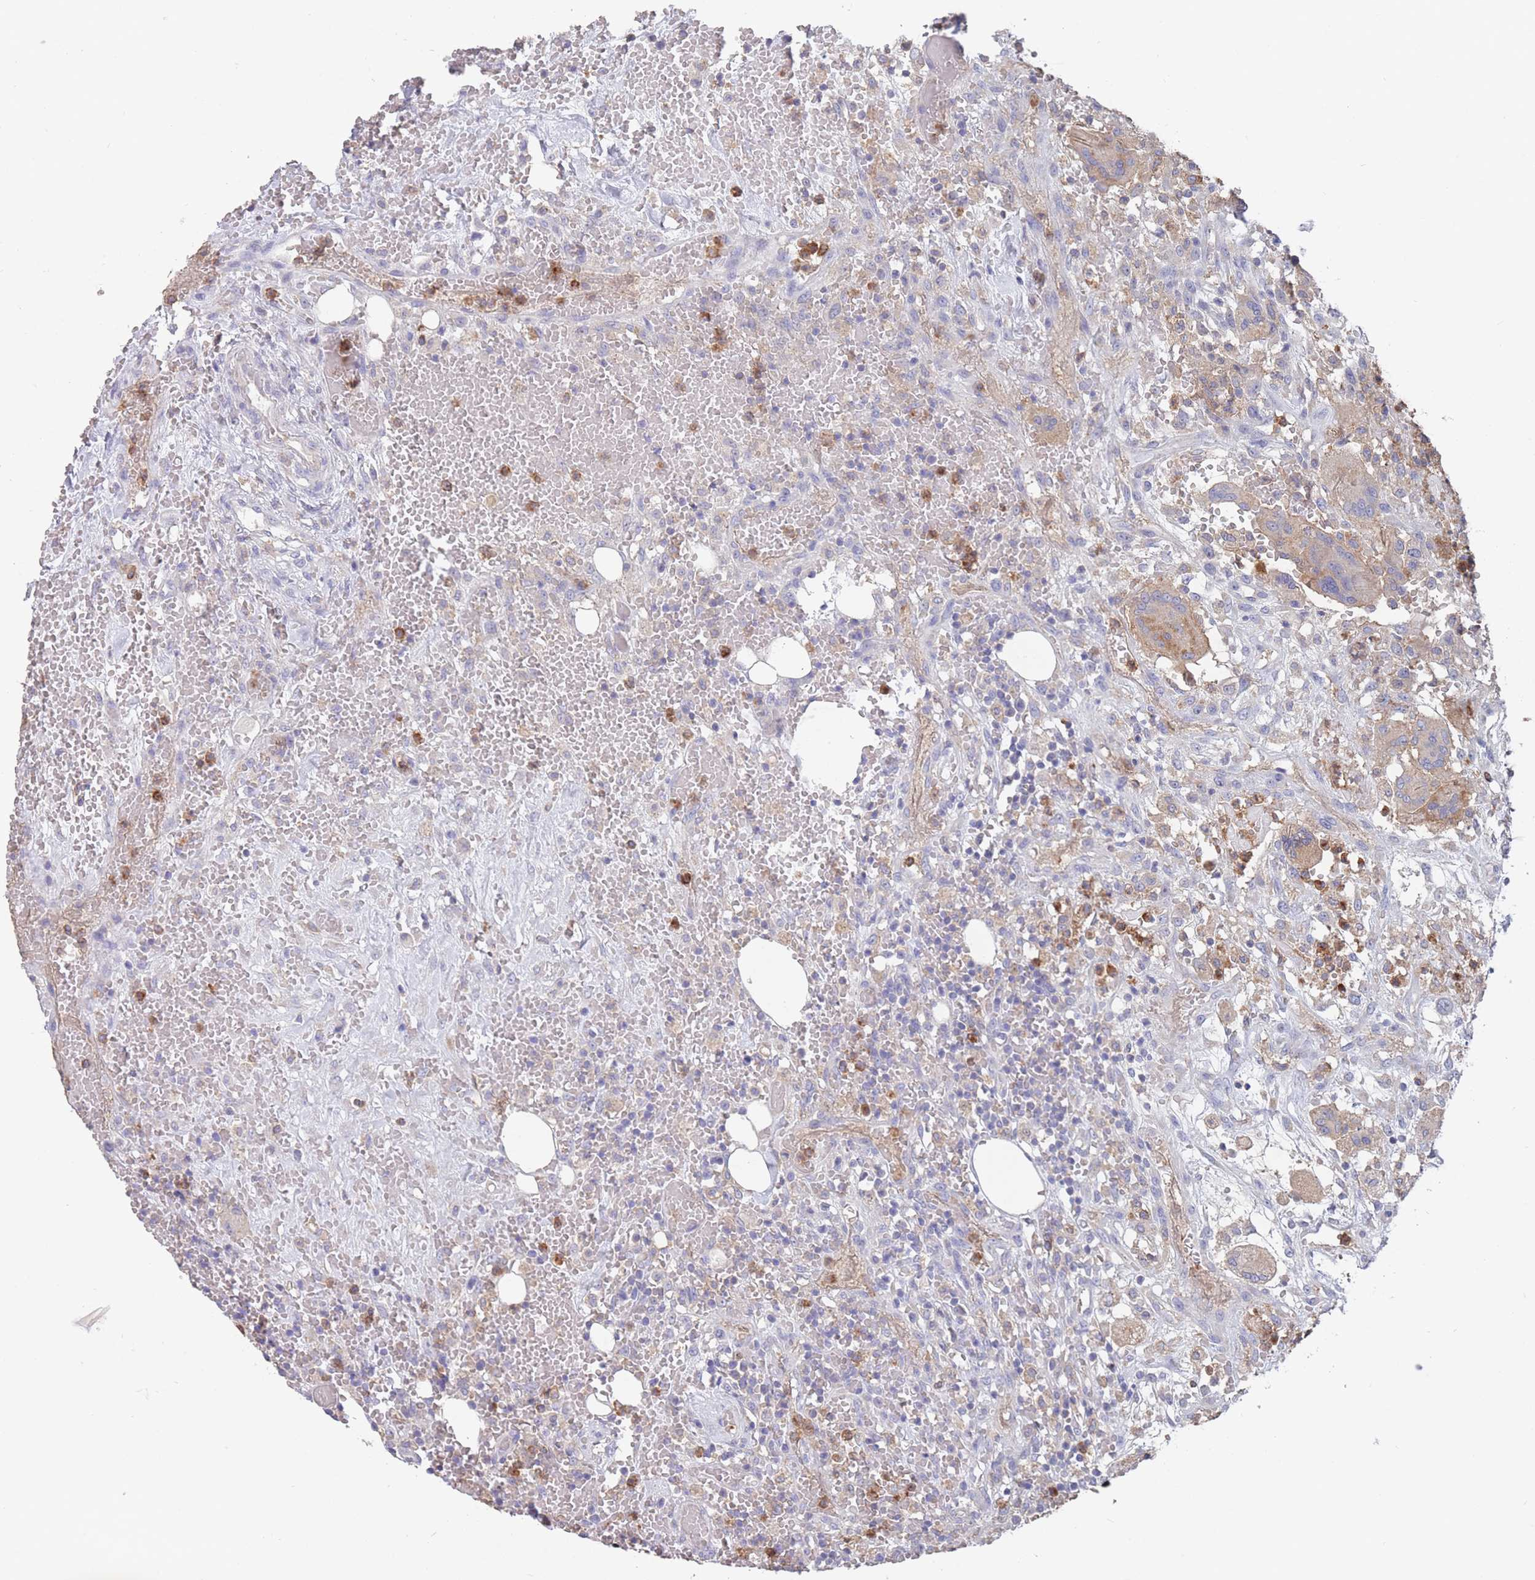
{"staining": {"intensity": "moderate", "quantity": "<25%", "location": "cytoplasmic/membranous"}, "tissue": "head and neck cancer", "cell_type": "Tumor cells", "image_type": "cancer", "snomed": [{"axis": "morphology", "description": "Squamous cell carcinoma, NOS"}, {"axis": "topography", "description": "Head-Neck"}], "caption": "A micrograph of human squamous cell carcinoma (head and neck) stained for a protein demonstrates moderate cytoplasmic/membranous brown staining in tumor cells.", "gene": "CLEC12A", "patient": {"sex": "male", "age": 81}}